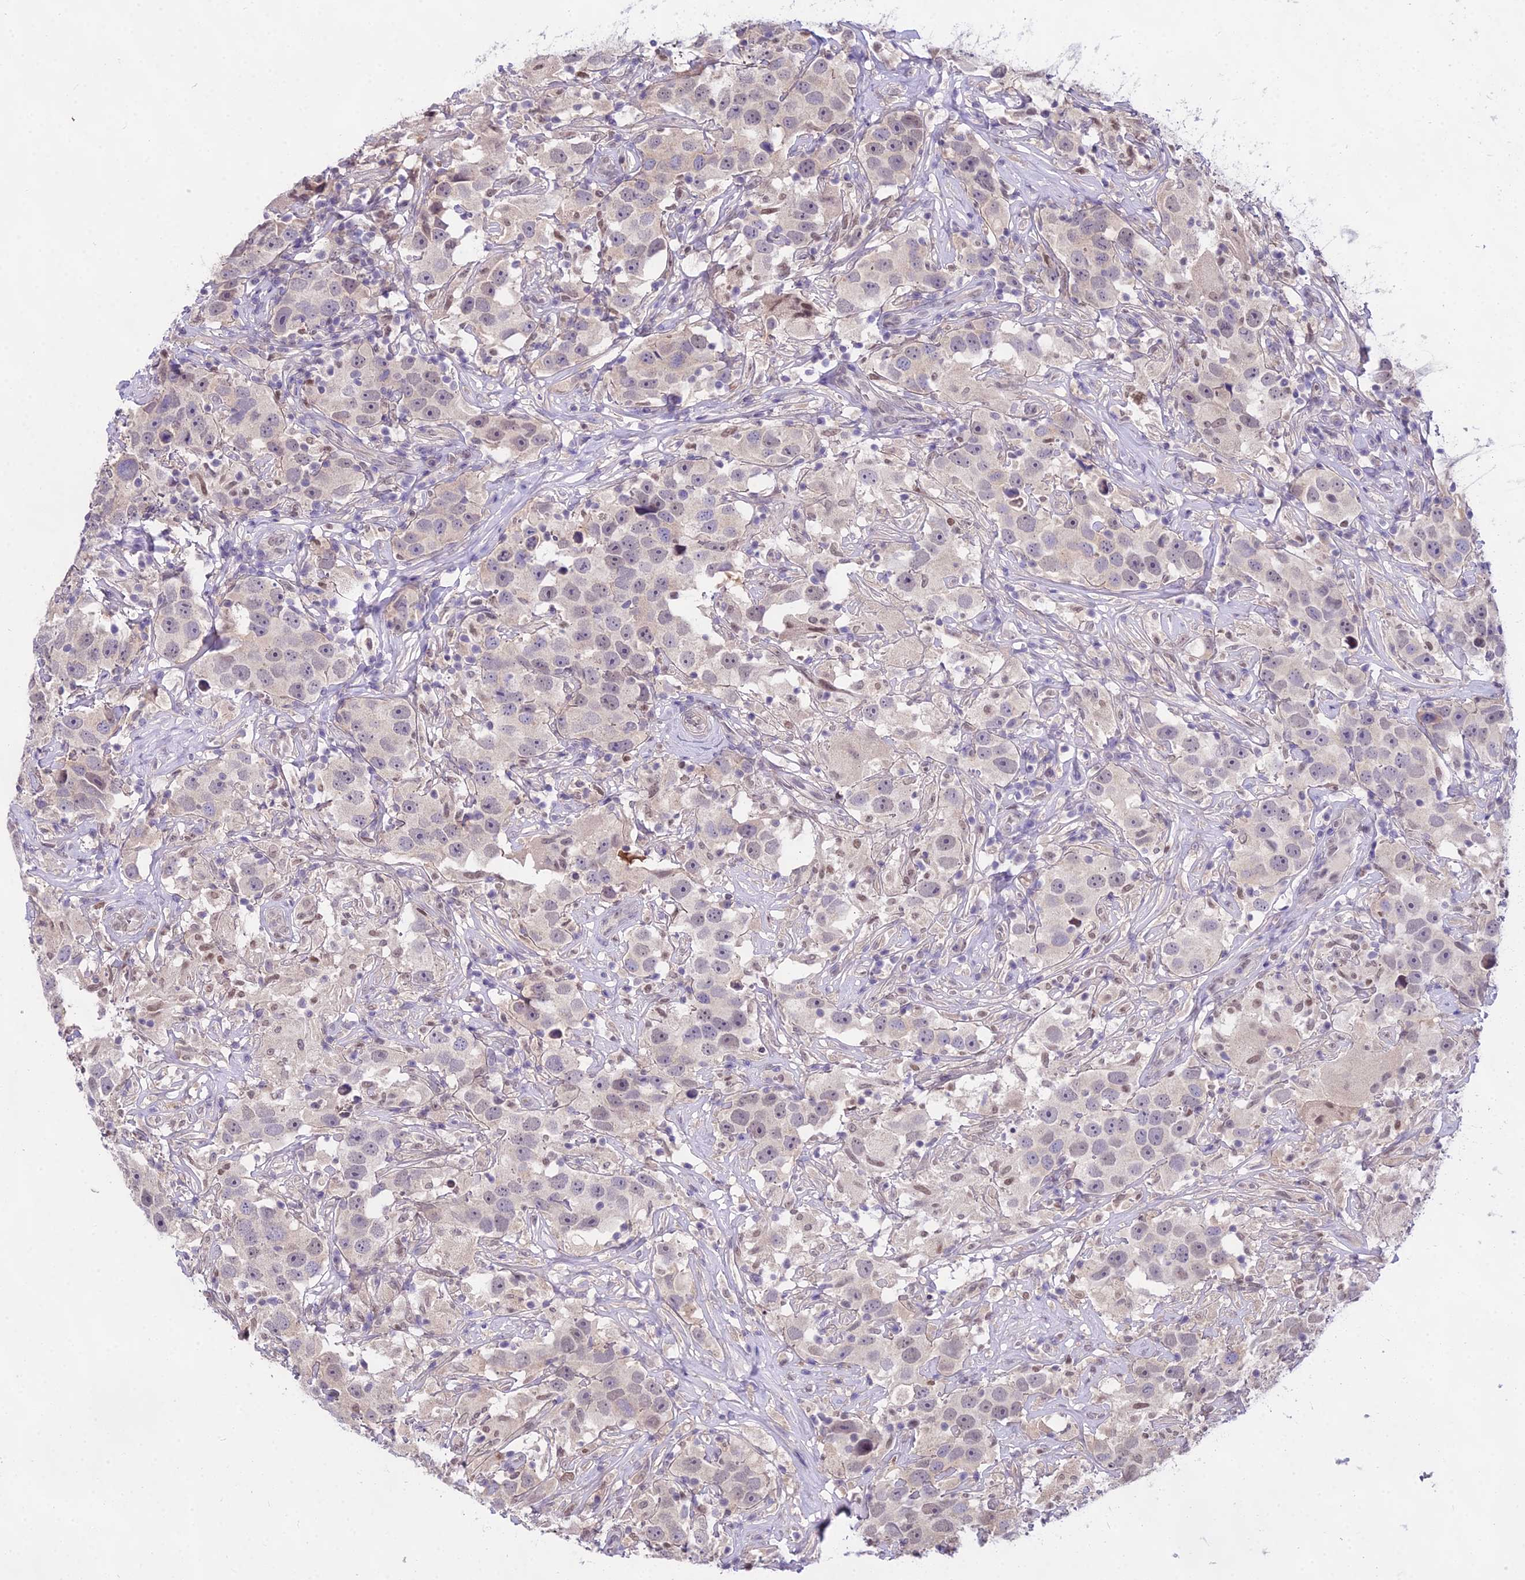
{"staining": {"intensity": "weak", "quantity": "<25%", "location": "nuclear"}, "tissue": "testis cancer", "cell_type": "Tumor cells", "image_type": "cancer", "snomed": [{"axis": "morphology", "description": "Seminoma, NOS"}, {"axis": "topography", "description": "Testis"}], "caption": "This histopathology image is of testis cancer stained with immunohistochemistry (IHC) to label a protein in brown with the nuclei are counter-stained blue. There is no staining in tumor cells.", "gene": "MAT2A", "patient": {"sex": "male", "age": 49}}